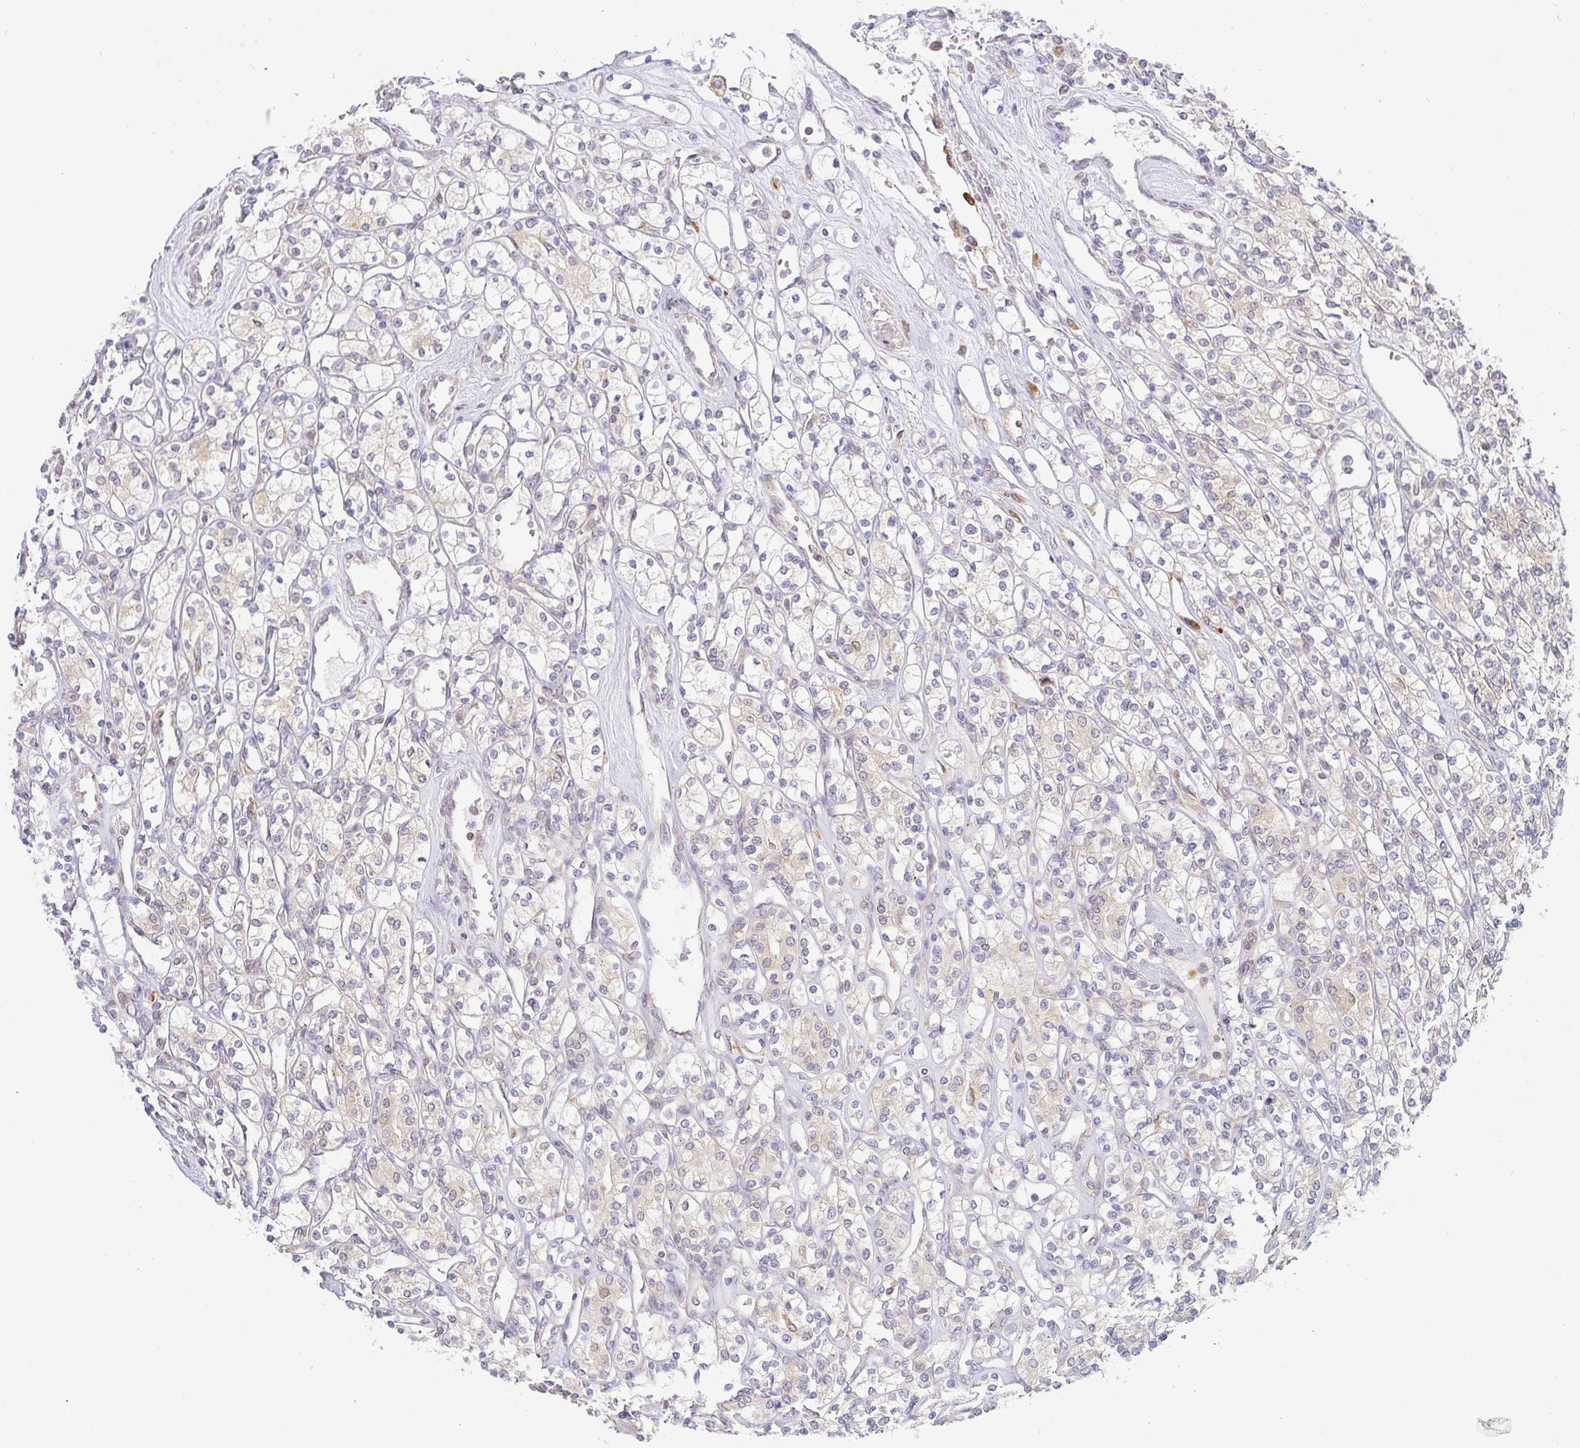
{"staining": {"intensity": "negative", "quantity": "none", "location": "none"}, "tissue": "renal cancer", "cell_type": "Tumor cells", "image_type": "cancer", "snomed": [{"axis": "morphology", "description": "Adenocarcinoma, NOS"}, {"axis": "topography", "description": "Kidney"}], "caption": "There is no significant expression in tumor cells of renal cancer.", "gene": "DERL2", "patient": {"sex": "male", "age": 77}}